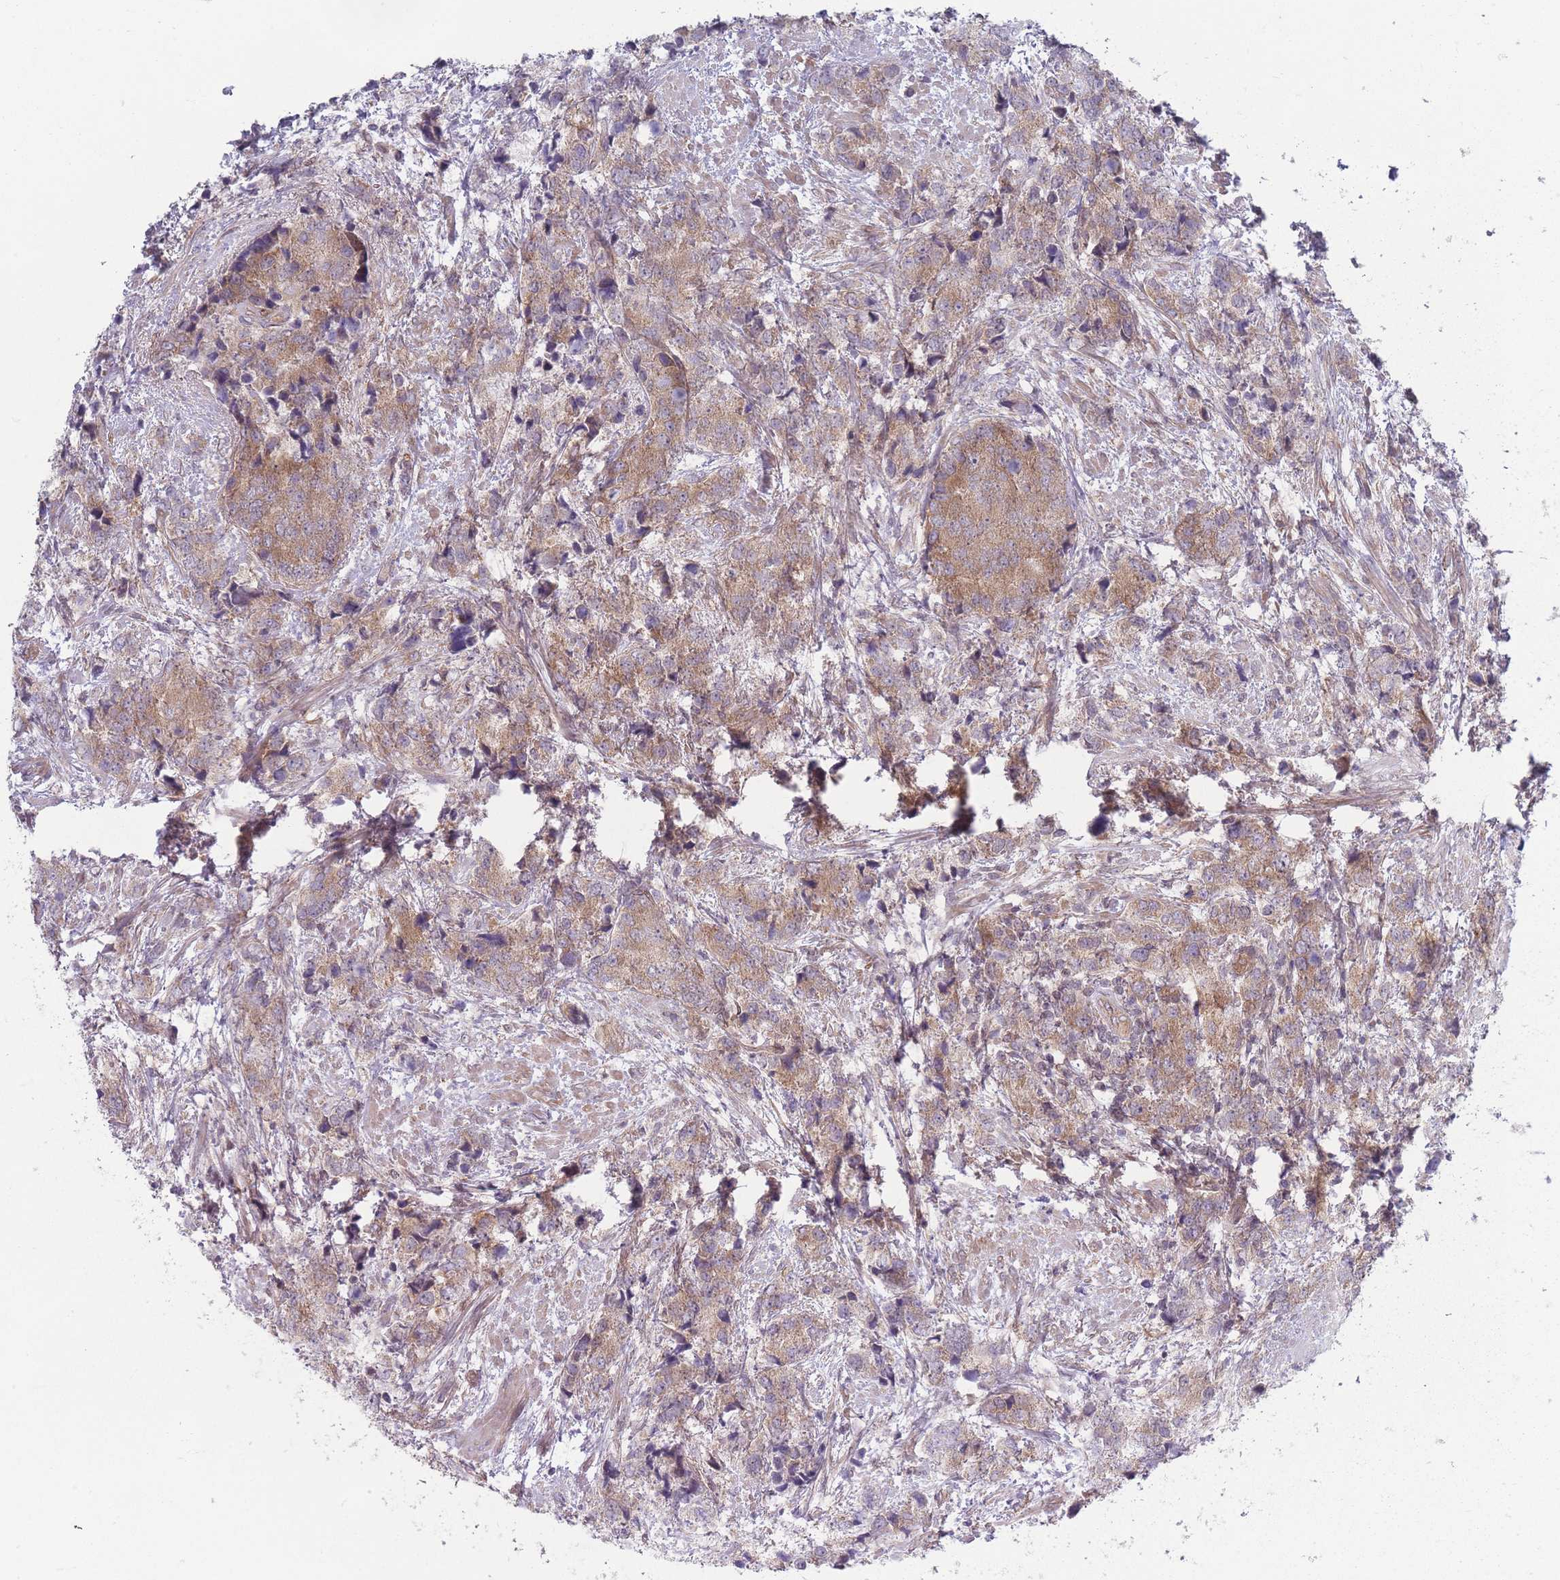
{"staining": {"intensity": "moderate", "quantity": ">75%", "location": "cytoplasmic/membranous"}, "tissue": "prostate cancer", "cell_type": "Tumor cells", "image_type": "cancer", "snomed": [{"axis": "morphology", "description": "Adenocarcinoma, High grade"}, {"axis": "topography", "description": "Prostate"}], "caption": "Moderate cytoplasmic/membranous protein expression is identified in approximately >75% of tumor cells in prostate adenocarcinoma (high-grade).", "gene": "VRK2", "patient": {"sex": "male", "age": 62}}